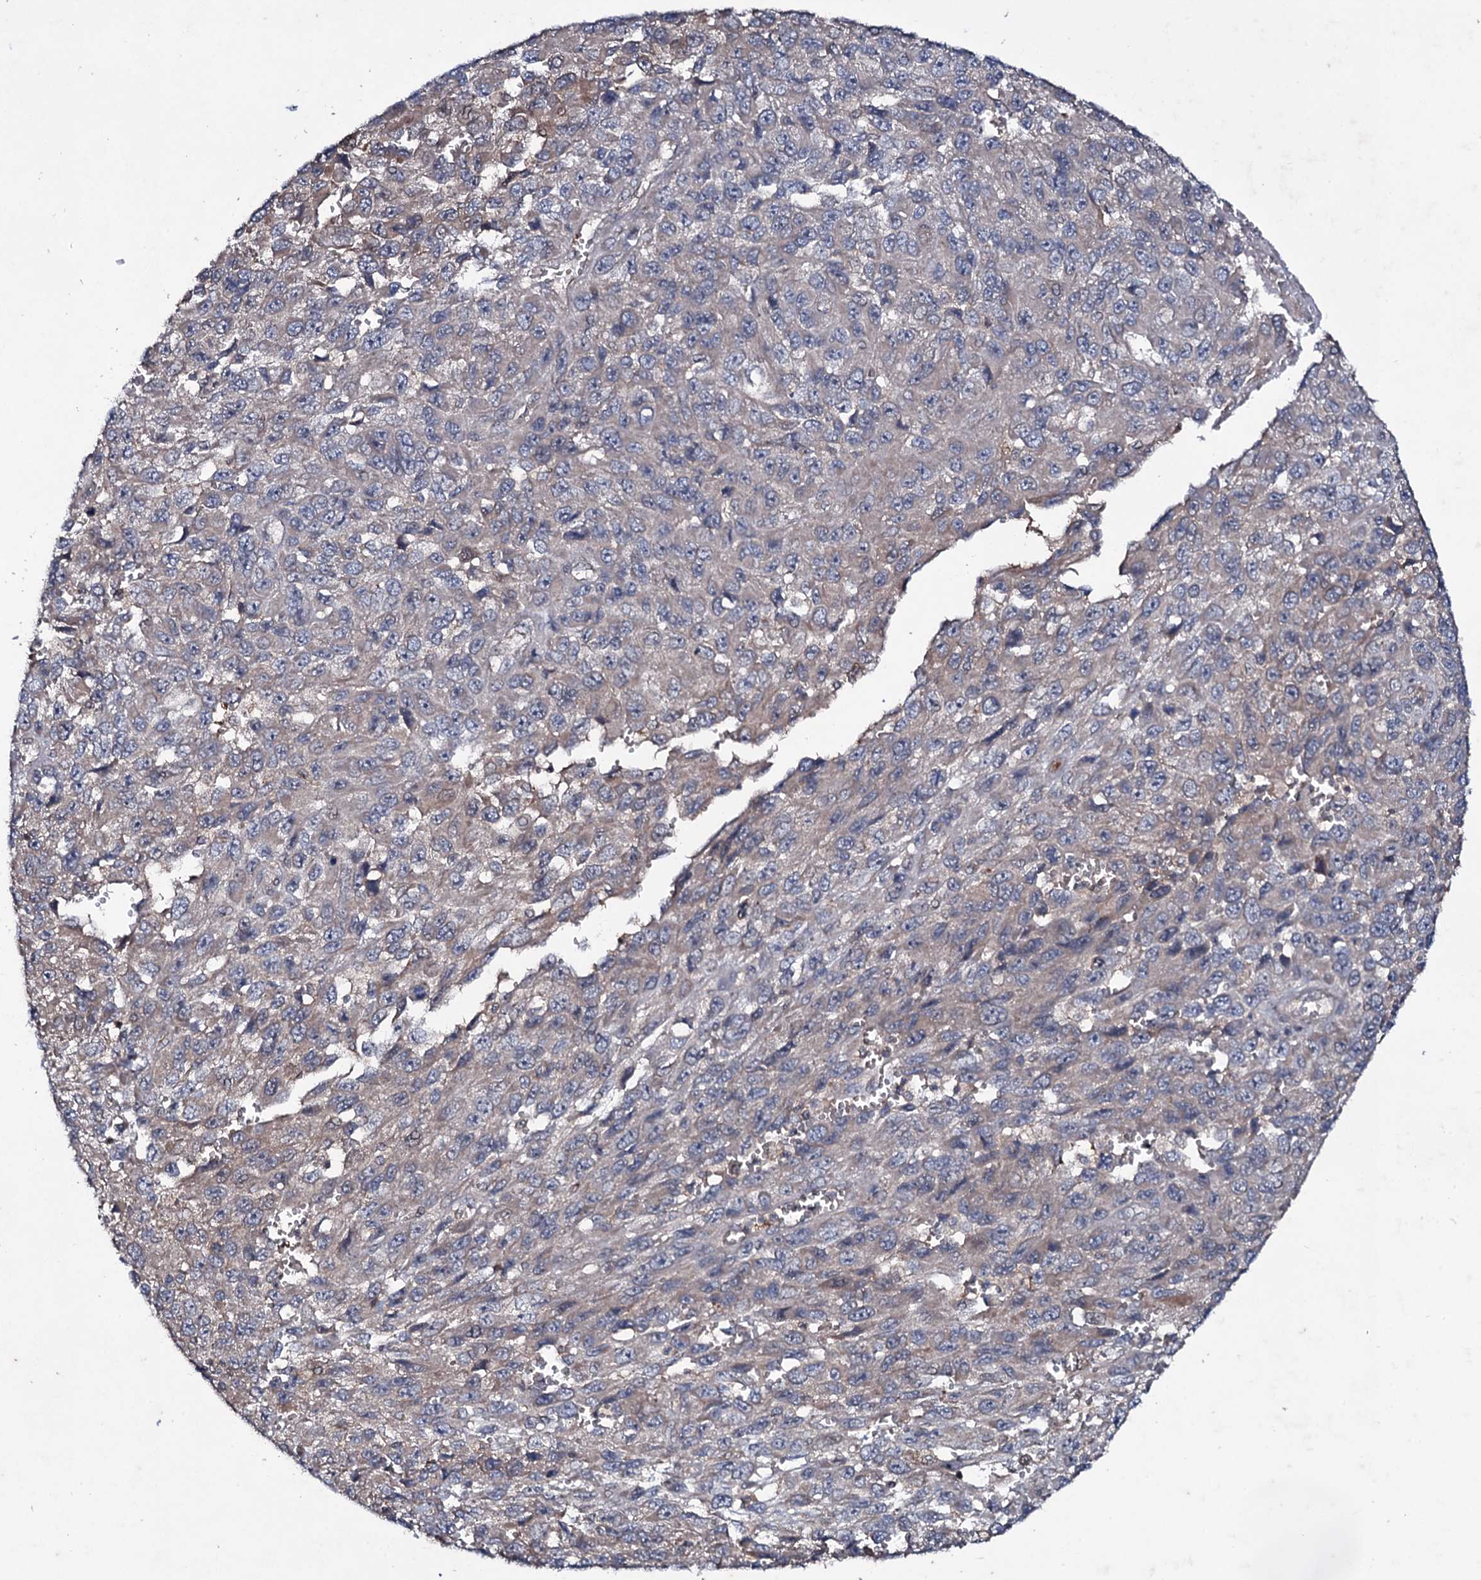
{"staining": {"intensity": "weak", "quantity": "<25%", "location": "cytoplasmic/membranous"}, "tissue": "melanoma", "cell_type": "Tumor cells", "image_type": "cancer", "snomed": [{"axis": "morphology", "description": "Normal tissue, NOS"}, {"axis": "morphology", "description": "Malignant melanoma, NOS"}, {"axis": "topography", "description": "Skin"}], "caption": "DAB (3,3'-diaminobenzidine) immunohistochemical staining of human melanoma reveals no significant staining in tumor cells.", "gene": "SNAP23", "patient": {"sex": "female", "age": 96}}